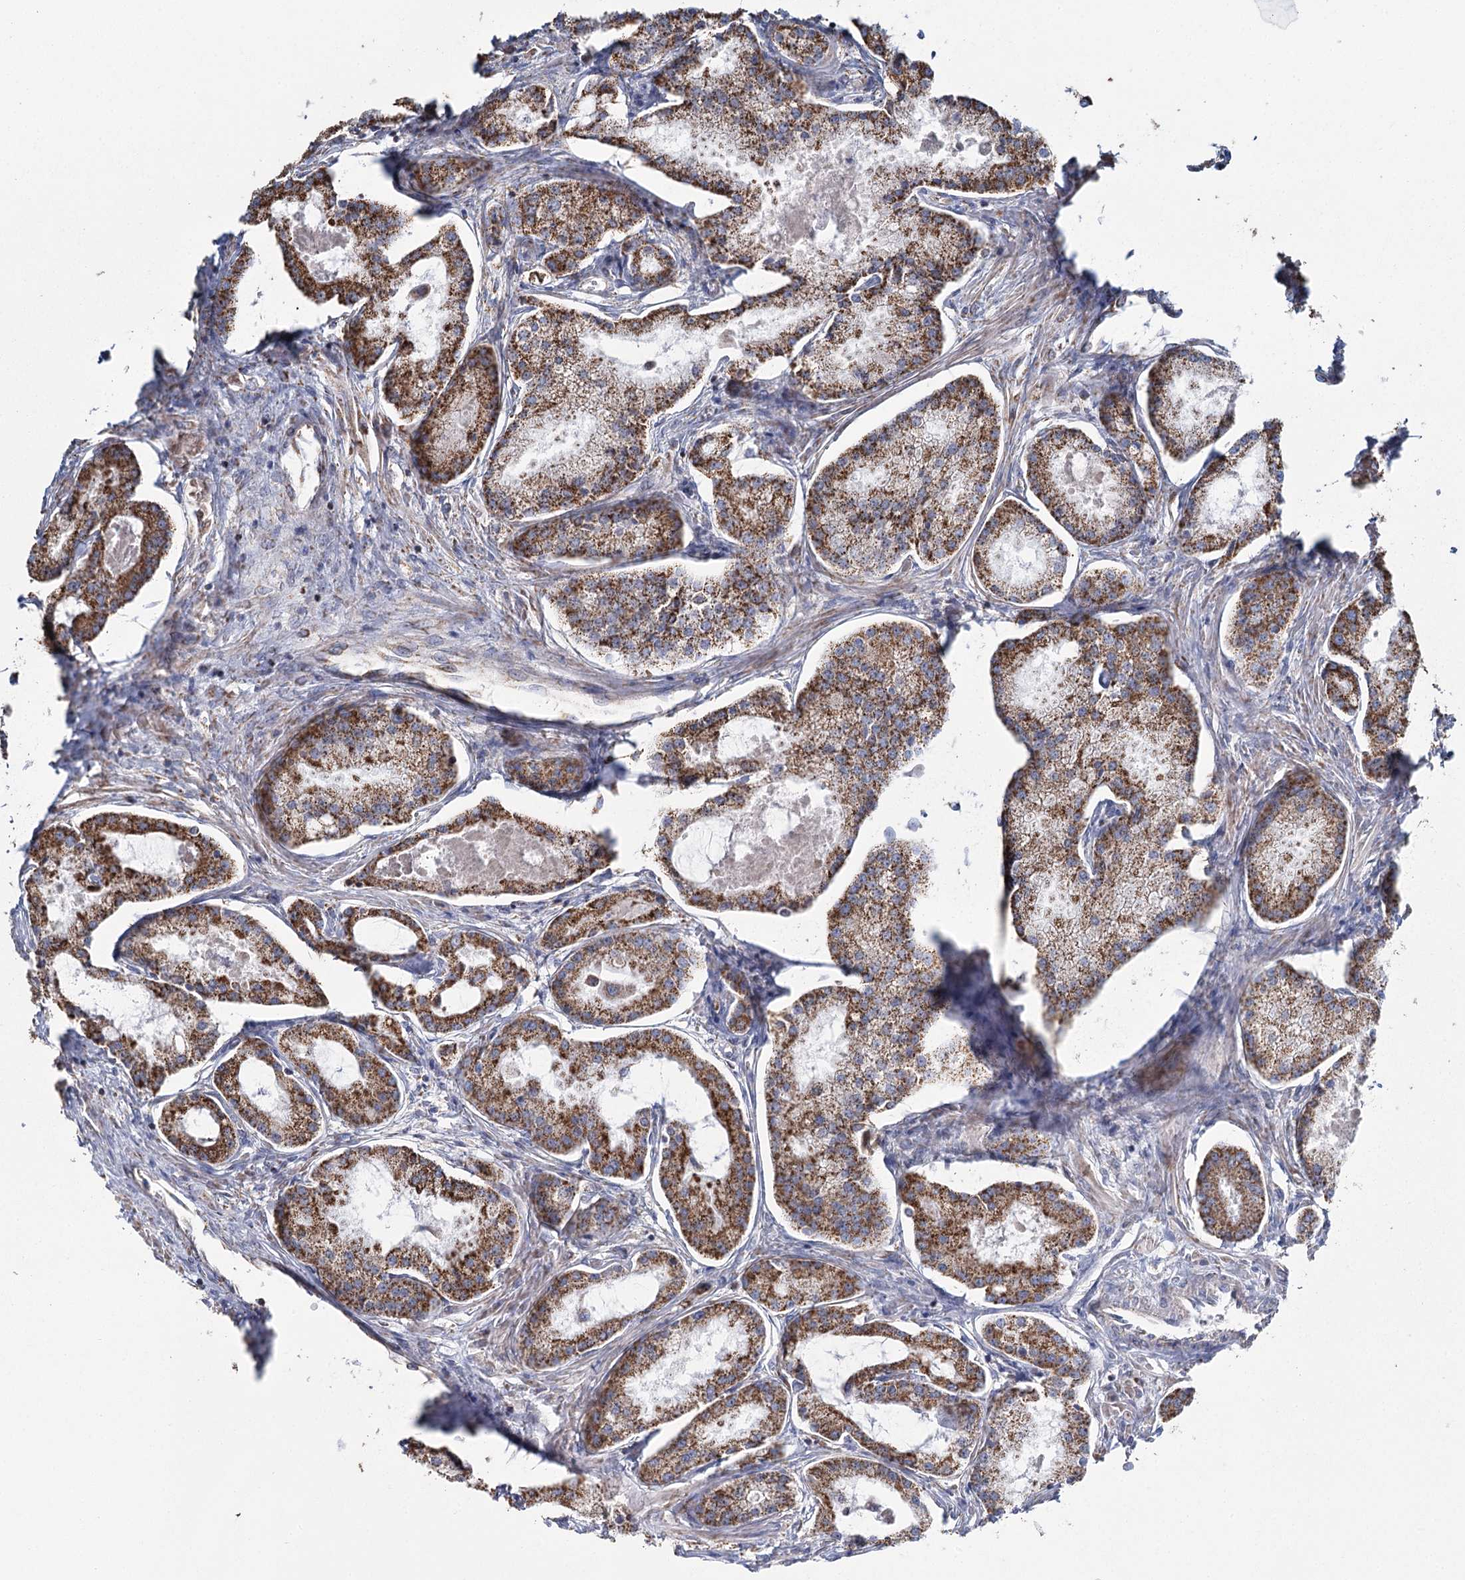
{"staining": {"intensity": "strong", "quantity": ">75%", "location": "cytoplasmic/membranous"}, "tissue": "prostate cancer", "cell_type": "Tumor cells", "image_type": "cancer", "snomed": [{"axis": "morphology", "description": "Adenocarcinoma, Low grade"}, {"axis": "topography", "description": "Prostate"}], "caption": "Immunohistochemical staining of prostate adenocarcinoma (low-grade) exhibits high levels of strong cytoplasmic/membranous expression in approximately >75% of tumor cells.", "gene": "MRPL44", "patient": {"sex": "male", "age": 68}}